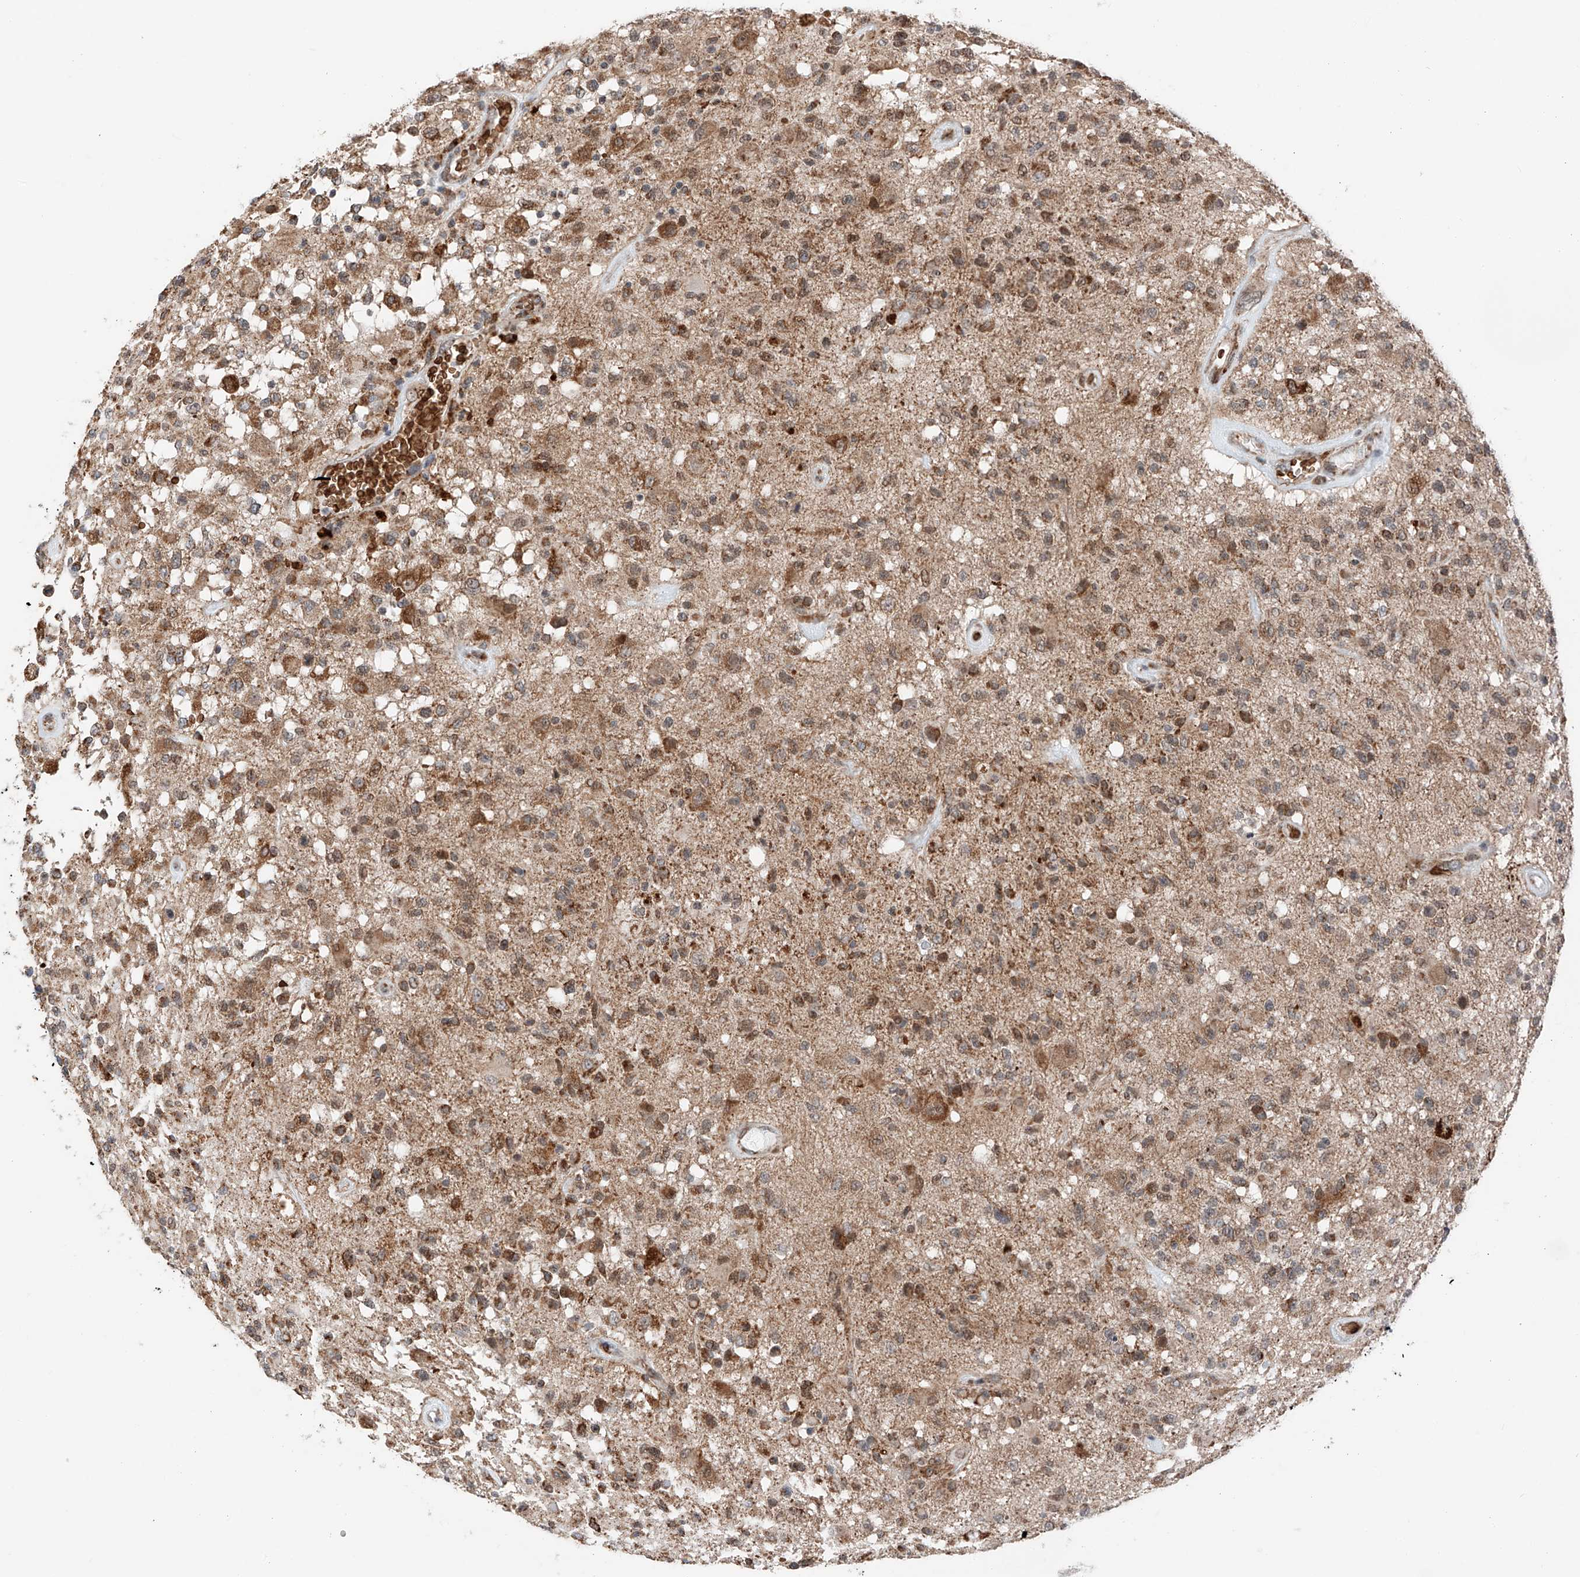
{"staining": {"intensity": "moderate", "quantity": ">75%", "location": "cytoplasmic/membranous"}, "tissue": "glioma", "cell_type": "Tumor cells", "image_type": "cancer", "snomed": [{"axis": "morphology", "description": "Glioma, malignant, High grade"}, {"axis": "morphology", "description": "Glioblastoma, NOS"}, {"axis": "topography", "description": "Brain"}], "caption": "The histopathology image exhibits immunohistochemical staining of malignant glioma (high-grade). There is moderate cytoplasmic/membranous staining is present in about >75% of tumor cells. (IHC, brightfield microscopy, high magnification).", "gene": "ZSCAN29", "patient": {"sex": "male", "age": 60}}